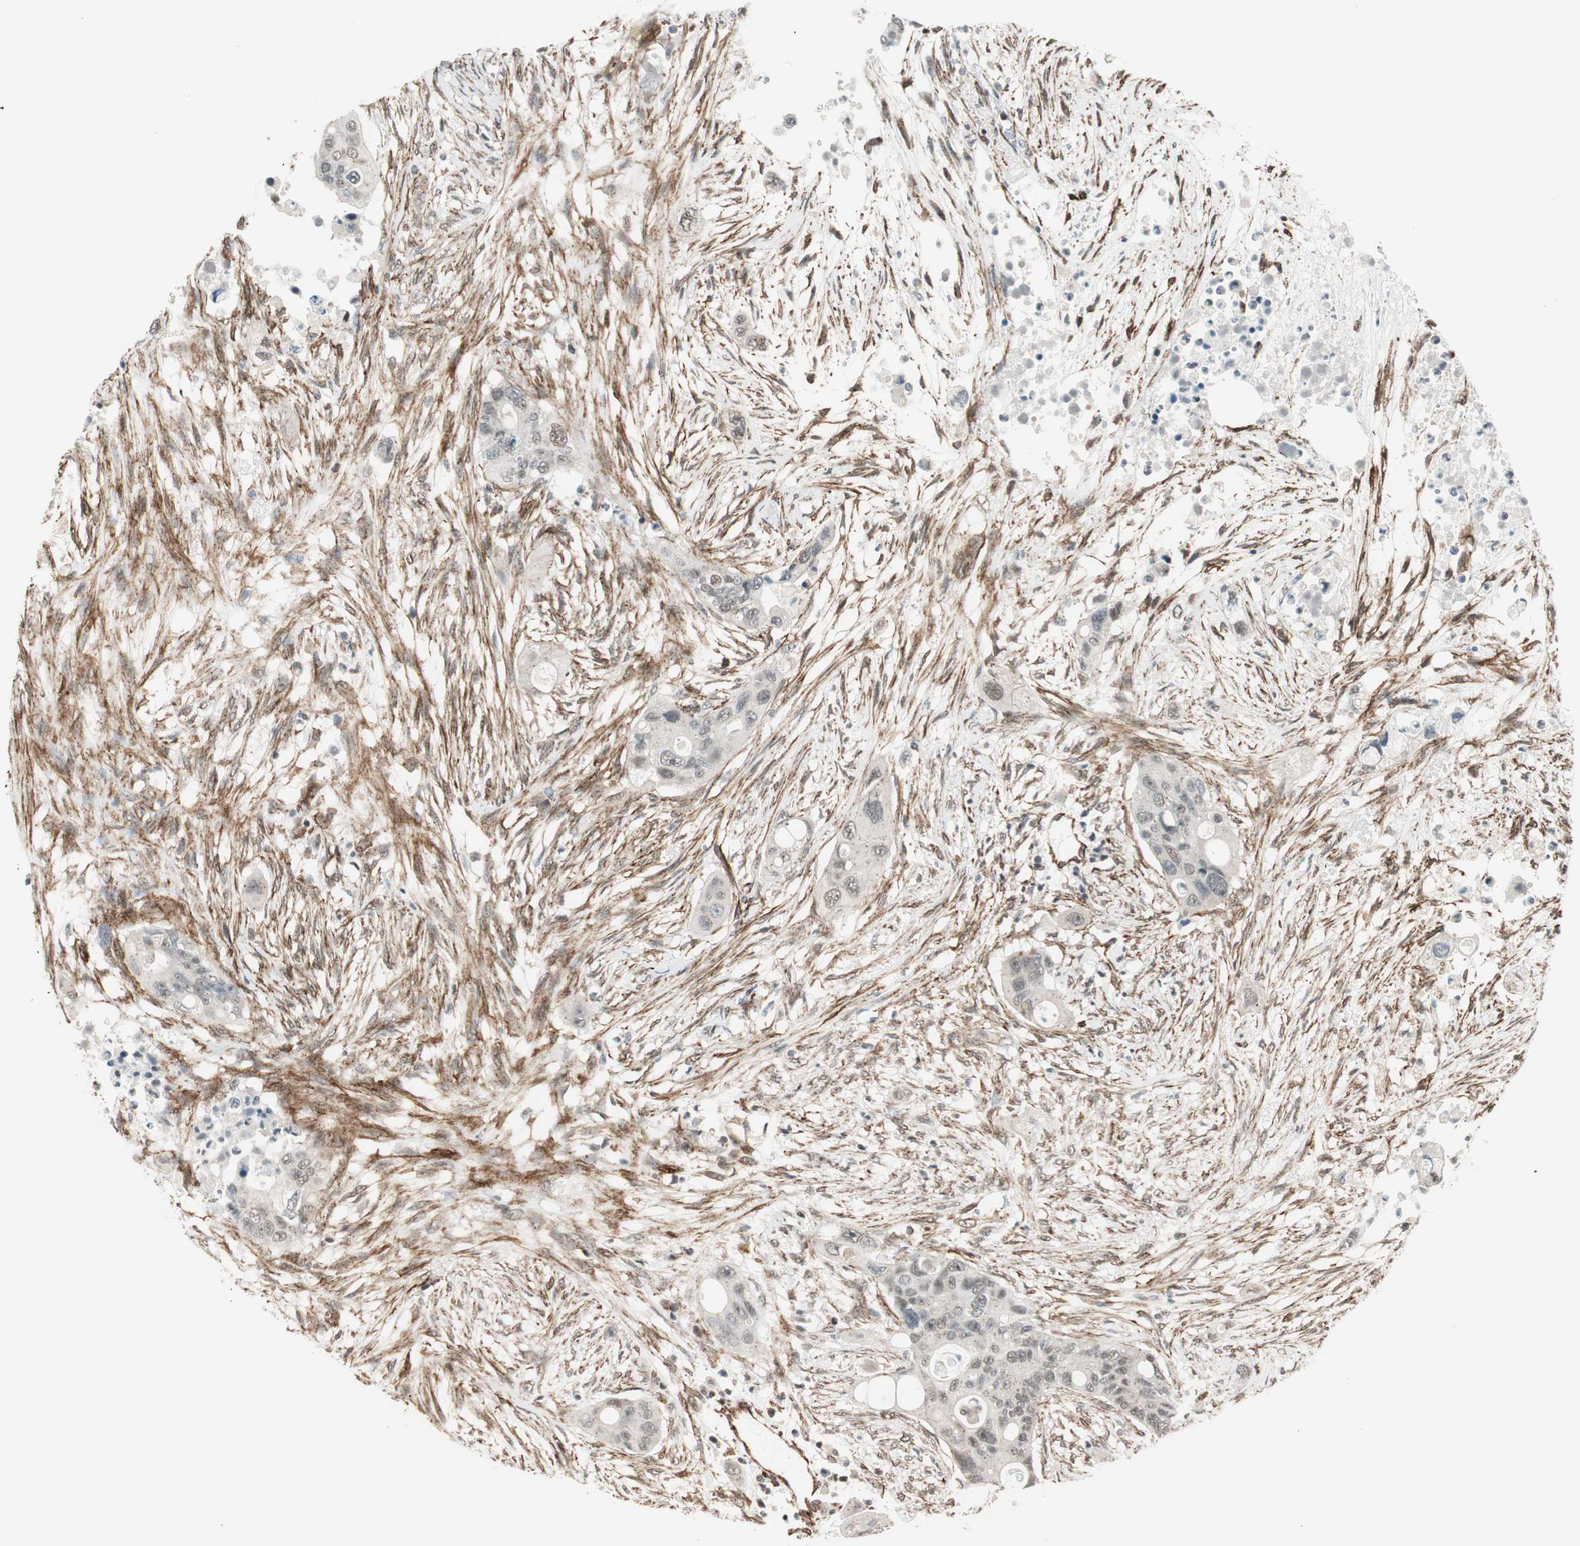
{"staining": {"intensity": "weak", "quantity": "<25%", "location": "nuclear"}, "tissue": "colorectal cancer", "cell_type": "Tumor cells", "image_type": "cancer", "snomed": [{"axis": "morphology", "description": "Adenocarcinoma, NOS"}, {"axis": "topography", "description": "Colon"}], "caption": "This is a micrograph of immunohistochemistry staining of colorectal adenocarcinoma, which shows no expression in tumor cells. (DAB (3,3'-diaminobenzidine) immunohistochemistry with hematoxylin counter stain).", "gene": "CDK19", "patient": {"sex": "female", "age": 57}}